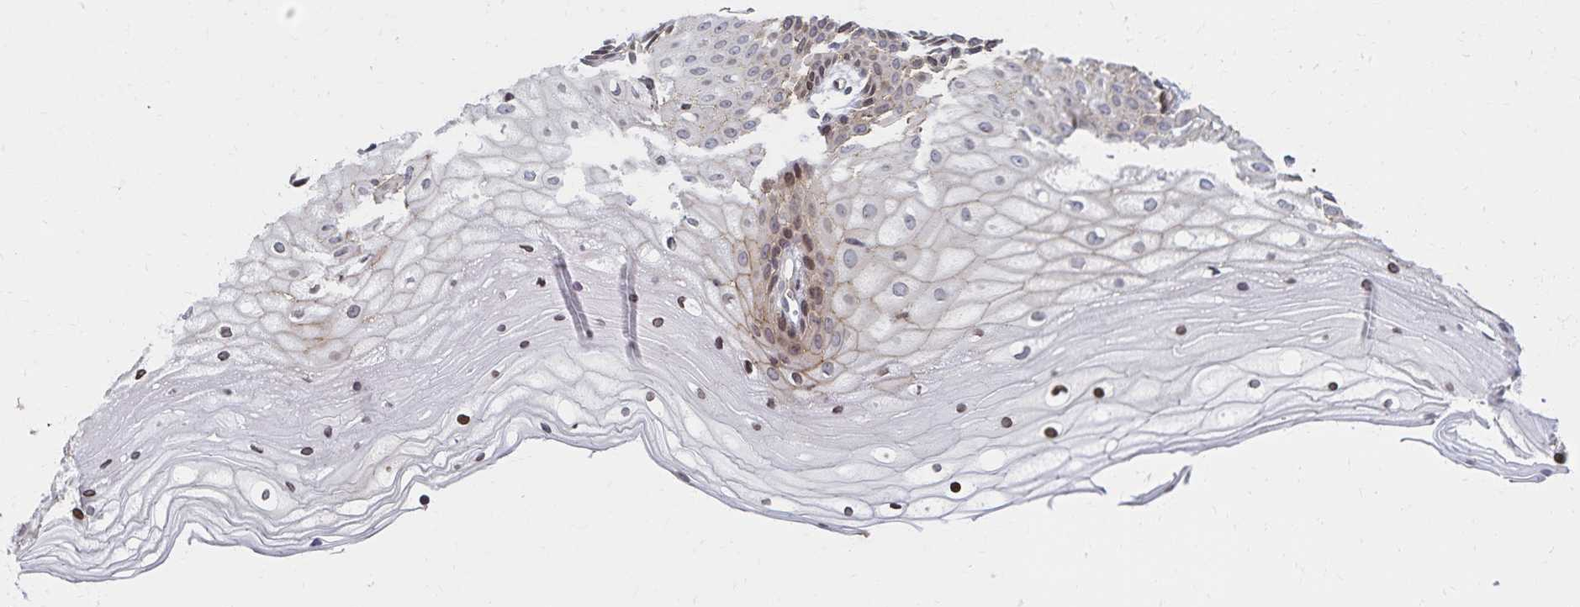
{"staining": {"intensity": "weak", "quantity": "25%-75%", "location": "cytoplasmic/membranous,nuclear"}, "tissue": "cervix", "cell_type": "Glandular cells", "image_type": "normal", "snomed": [{"axis": "morphology", "description": "Normal tissue, NOS"}, {"axis": "topography", "description": "Cervix"}], "caption": "Immunohistochemistry (IHC) of benign human cervix reveals low levels of weak cytoplasmic/membranous,nuclear positivity in approximately 25%-75% of glandular cells. The protein of interest is shown in brown color, while the nuclei are stained blue.", "gene": "RAB9B", "patient": {"sex": "female", "age": 36}}